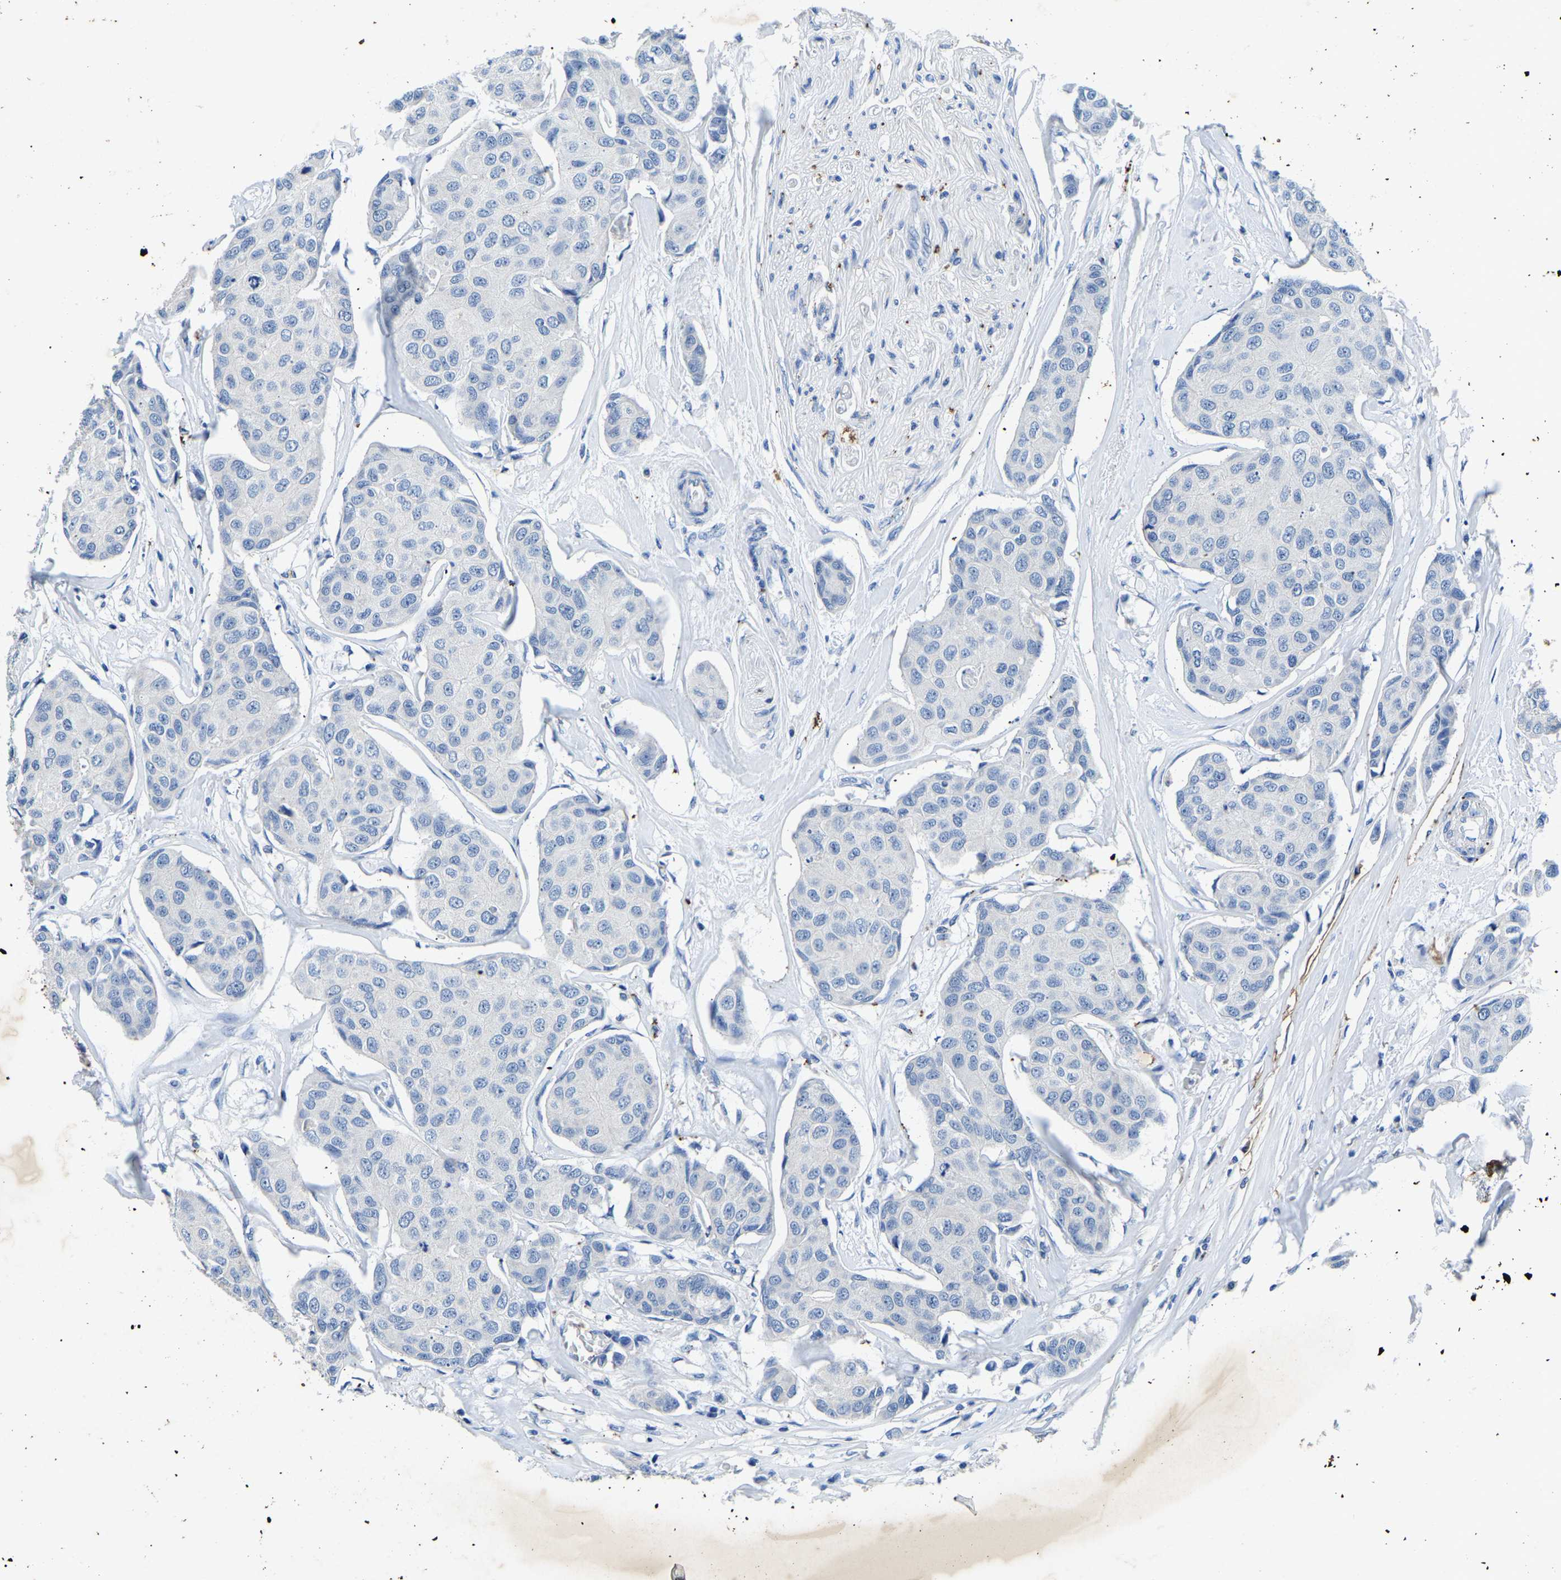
{"staining": {"intensity": "negative", "quantity": "none", "location": "none"}, "tissue": "breast cancer", "cell_type": "Tumor cells", "image_type": "cancer", "snomed": [{"axis": "morphology", "description": "Duct carcinoma"}, {"axis": "topography", "description": "Breast"}], "caption": "This is a histopathology image of IHC staining of breast cancer, which shows no staining in tumor cells. The staining was performed using DAB to visualize the protein expression in brown, while the nuclei were stained in blue with hematoxylin (Magnification: 20x).", "gene": "UBN2", "patient": {"sex": "female", "age": 80}}